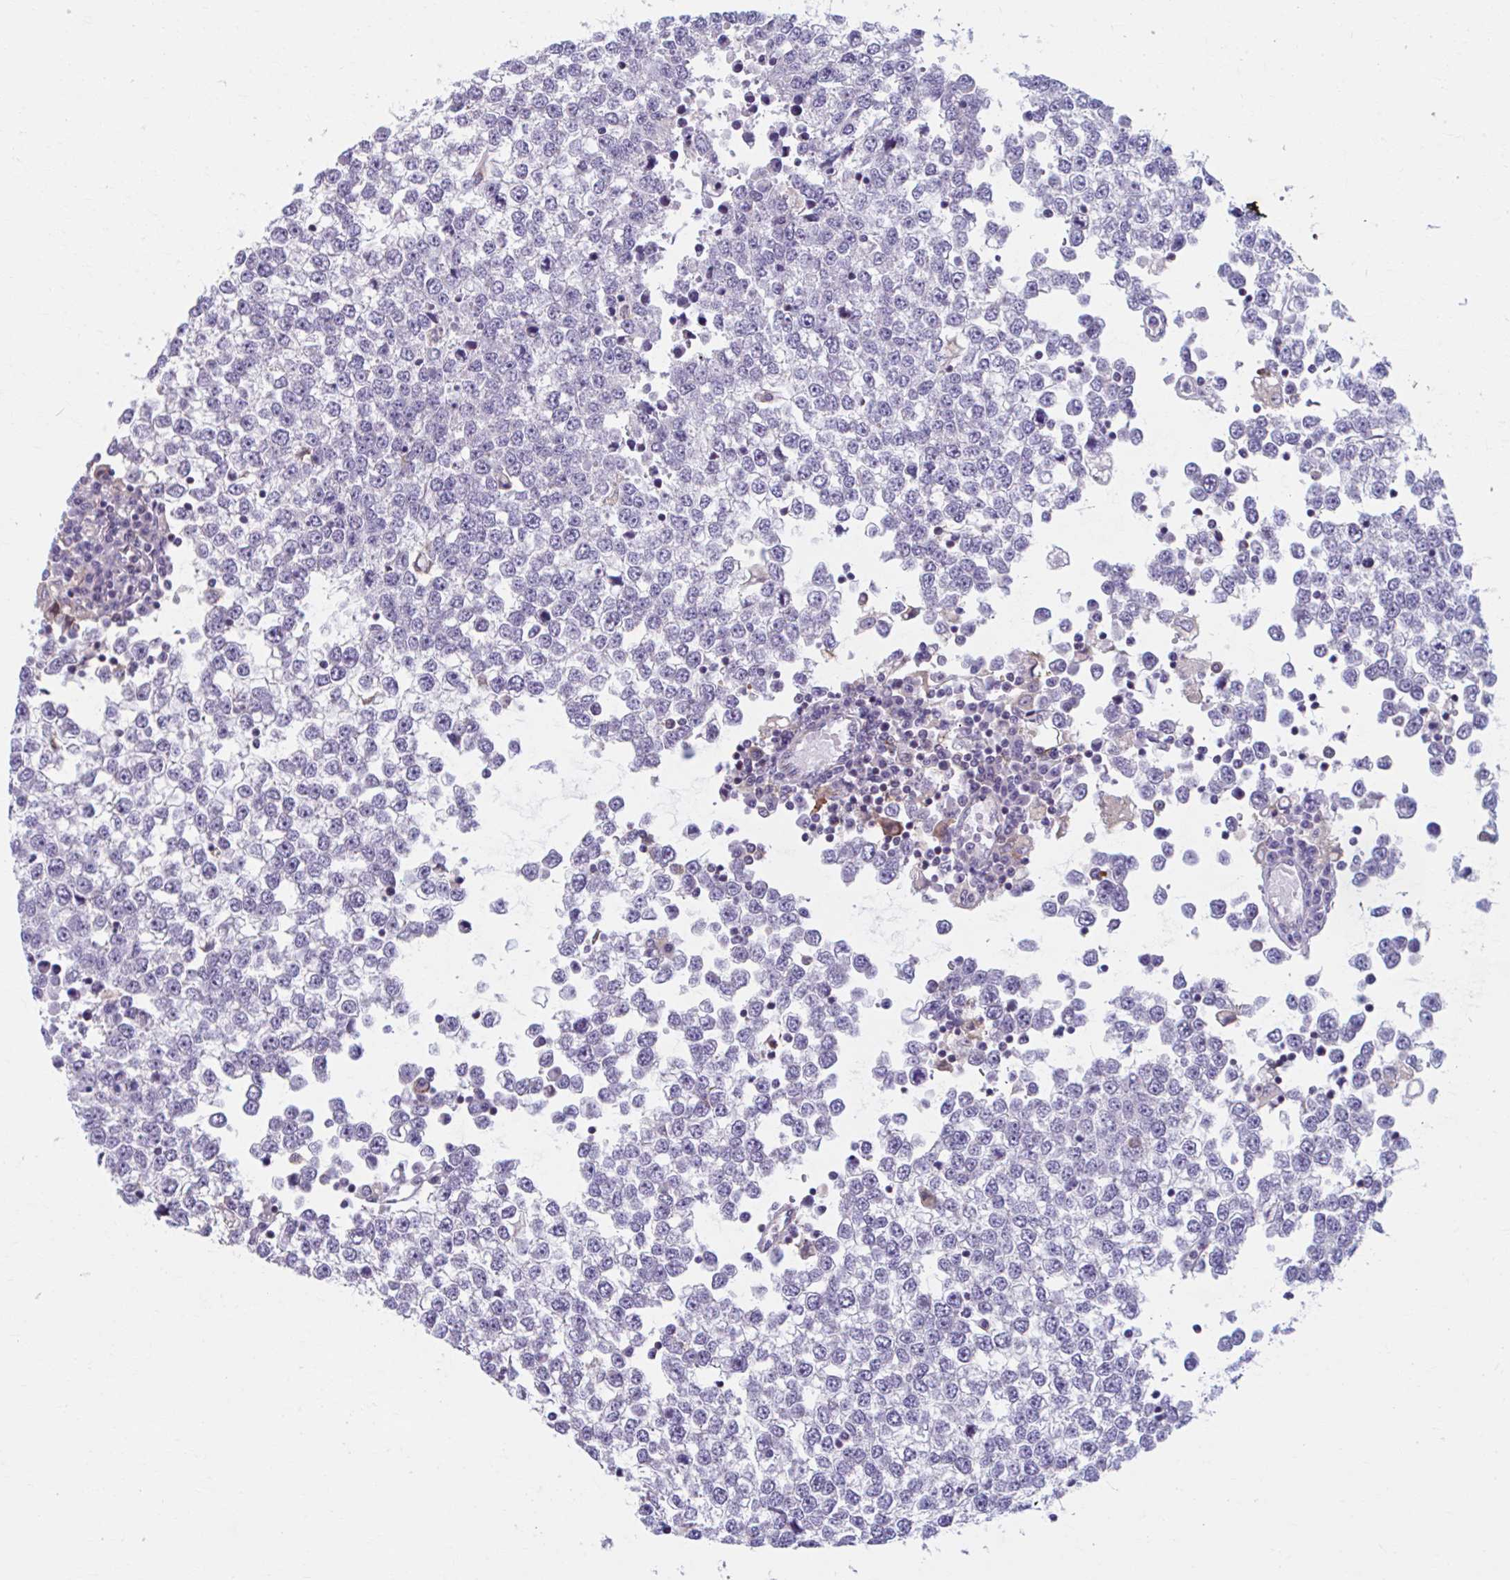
{"staining": {"intensity": "negative", "quantity": "none", "location": "none"}, "tissue": "testis cancer", "cell_type": "Tumor cells", "image_type": "cancer", "snomed": [{"axis": "morphology", "description": "Seminoma, NOS"}, {"axis": "topography", "description": "Testis"}], "caption": "IHC image of neoplastic tissue: human seminoma (testis) stained with DAB exhibits no significant protein staining in tumor cells.", "gene": "ADAT3", "patient": {"sex": "male", "age": 65}}